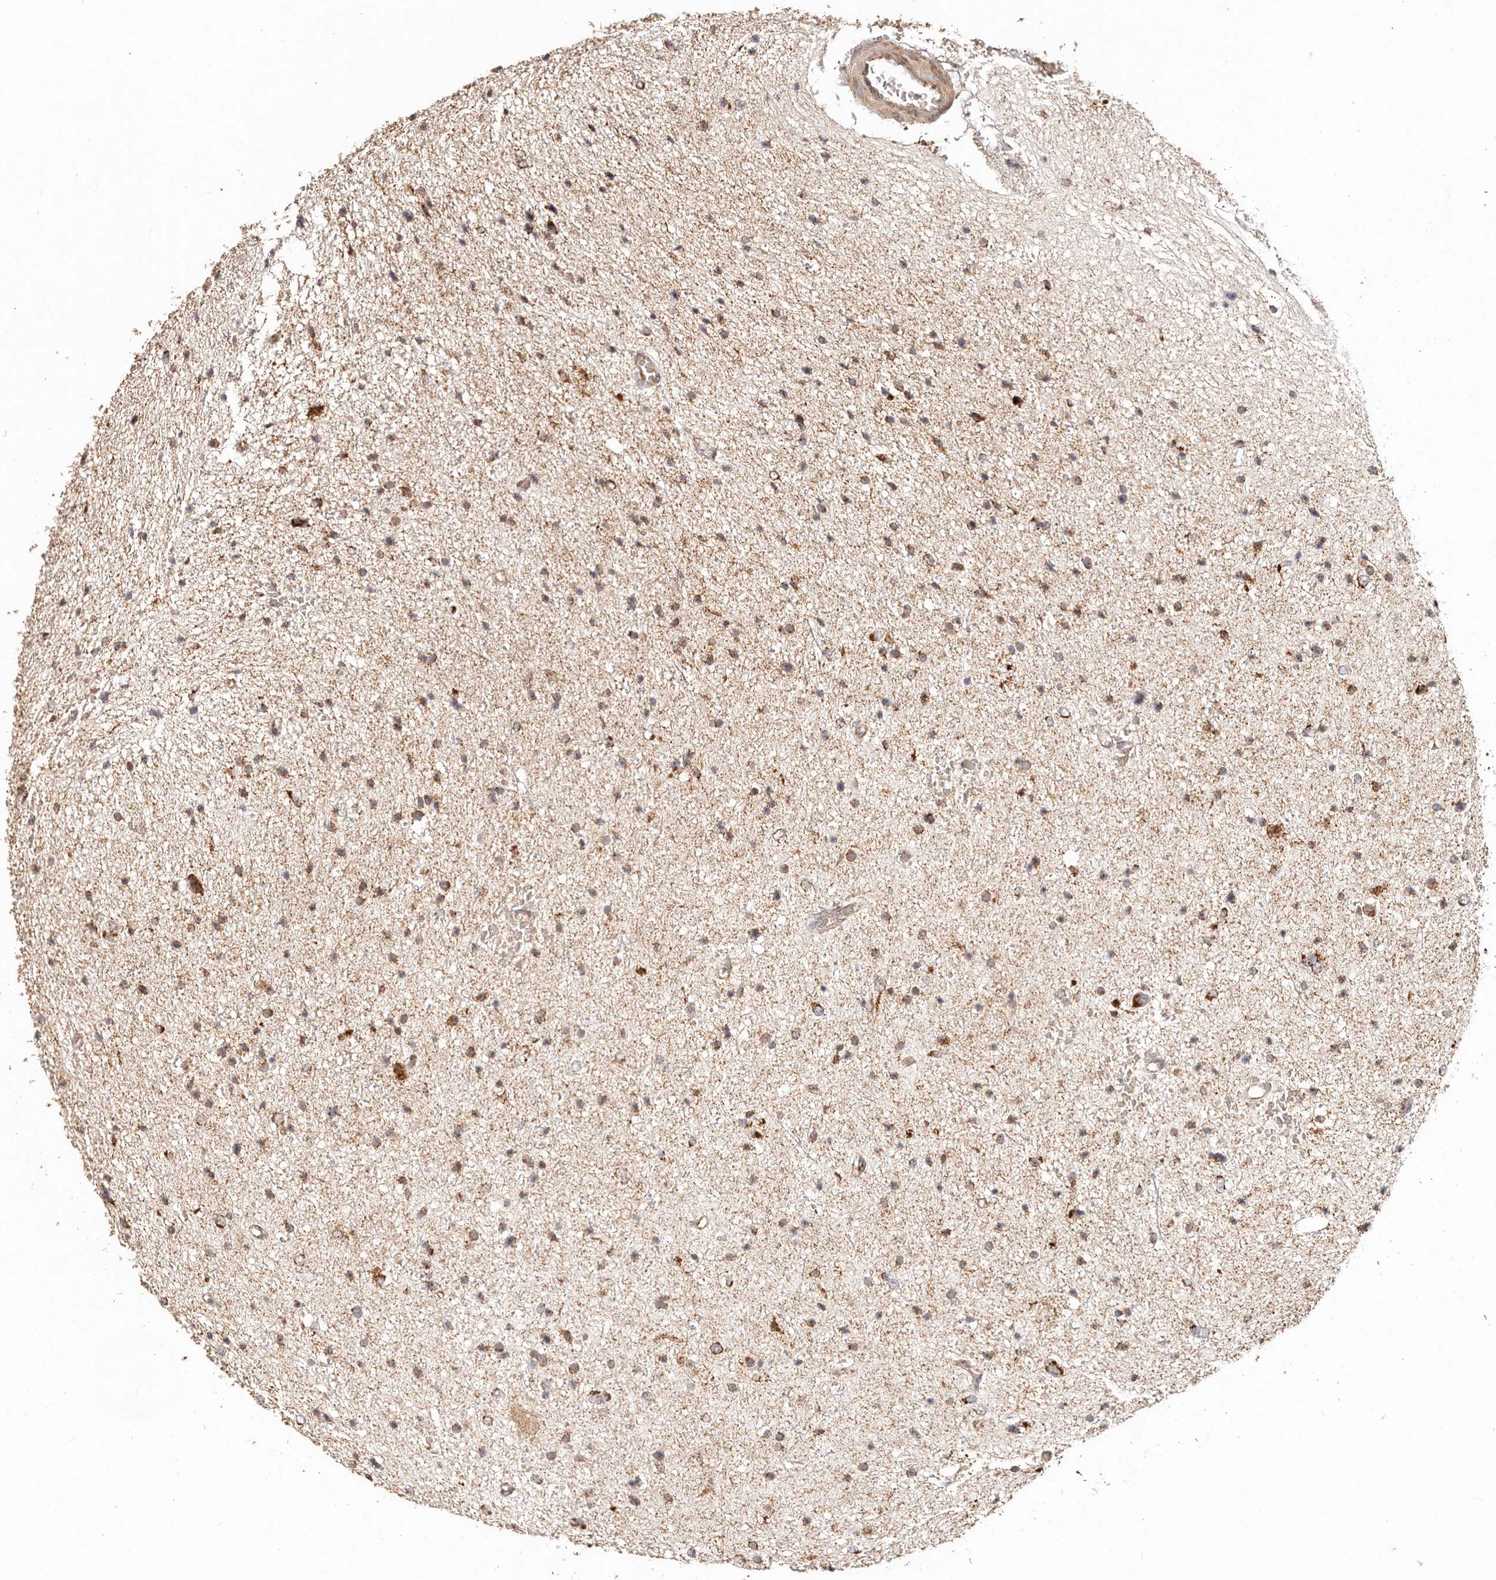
{"staining": {"intensity": "moderate", "quantity": ">75%", "location": "cytoplasmic/membranous"}, "tissue": "glioma", "cell_type": "Tumor cells", "image_type": "cancer", "snomed": [{"axis": "morphology", "description": "Glioma, malignant, Low grade"}, {"axis": "topography", "description": "Brain"}], "caption": "Glioma stained with DAB (3,3'-diaminobenzidine) immunohistochemistry shows medium levels of moderate cytoplasmic/membranous expression in about >75% of tumor cells. The staining was performed using DAB to visualize the protein expression in brown, while the nuclei were stained in blue with hematoxylin (Magnification: 20x).", "gene": "NDUFB11", "patient": {"sex": "female", "age": 37}}